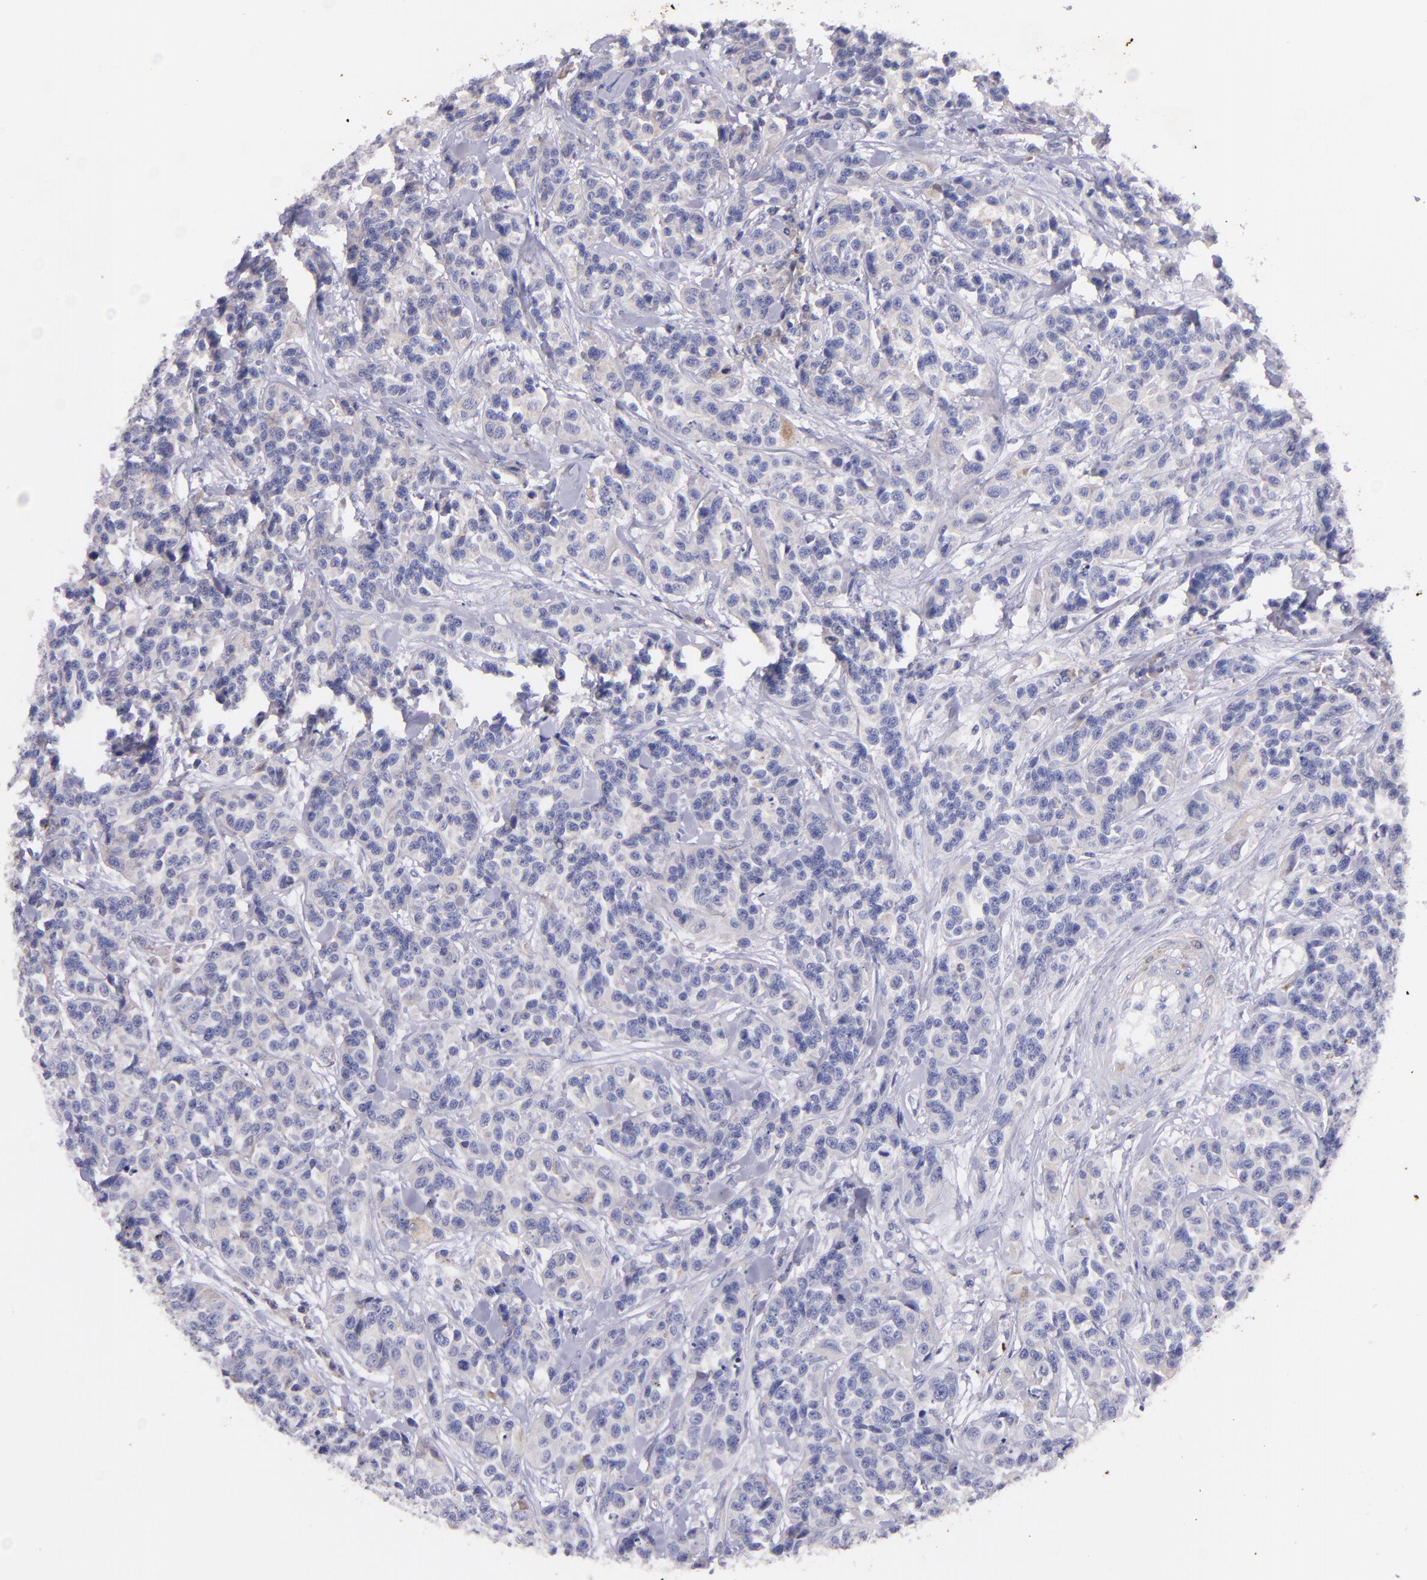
{"staining": {"intensity": "moderate", "quantity": "<25%", "location": "cytoplasmic/membranous"}, "tissue": "urothelial cancer", "cell_type": "Tumor cells", "image_type": "cancer", "snomed": [{"axis": "morphology", "description": "Urothelial carcinoma, High grade"}, {"axis": "topography", "description": "Urinary bladder"}], "caption": "The histopathology image shows a brown stain indicating the presence of a protein in the cytoplasmic/membranous of tumor cells in urothelial cancer.", "gene": "RET", "patient": {"sex": "female", "age": 81}}